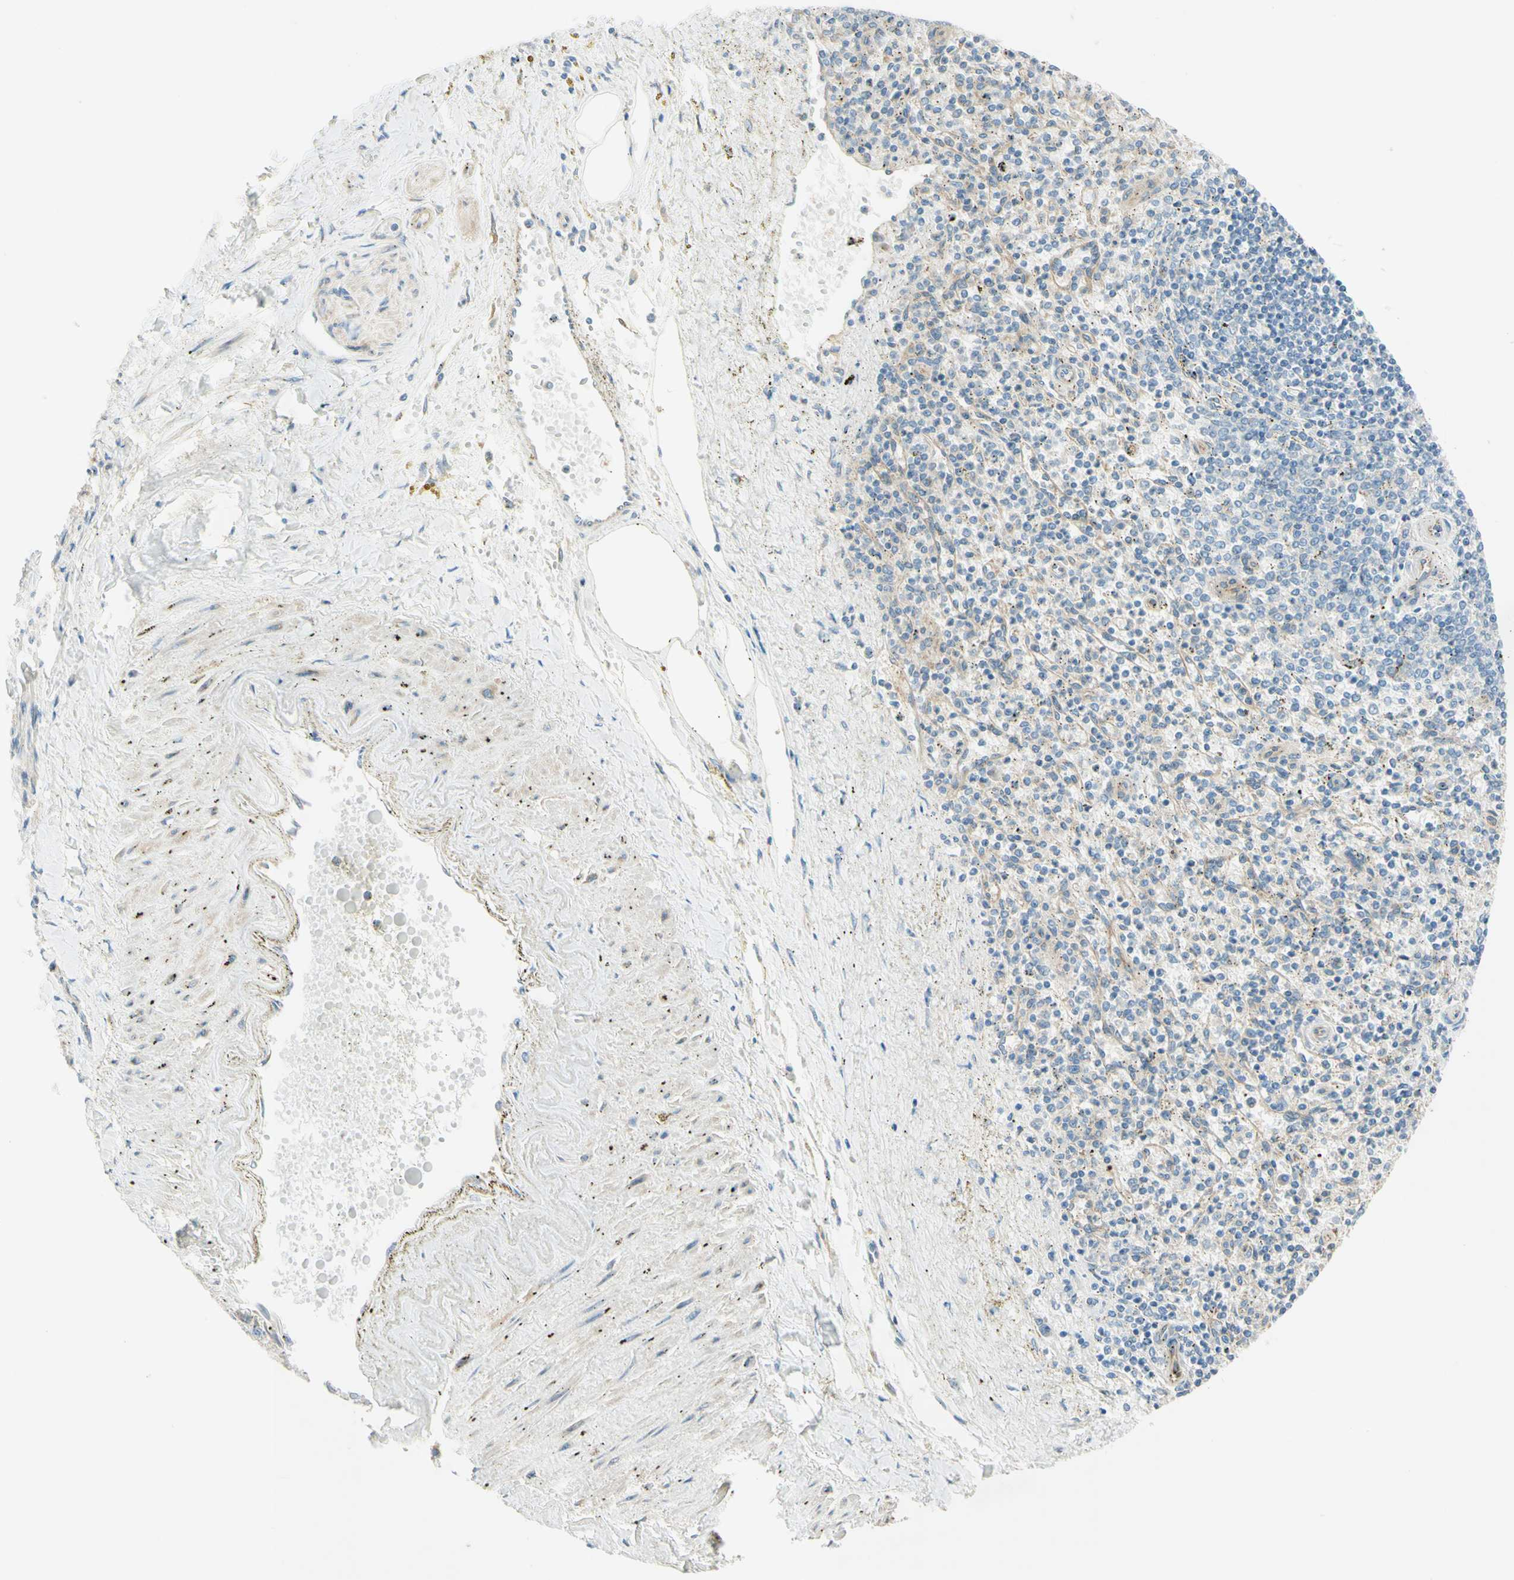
{"staining": {"intensity": "negative", "quantity": "none", "location": "none"}, "tissue": "spleen", "cell_type": "Cells in red pulp", "image_type": "normal", "snomed": [{"axis": "morphology", "description": "Normal tissue, NOS"}, {"axis": "topography", "description": "Spleen"}], "caption": "Photomicrograph shows no protein positivity in cells in red pulp of unremarkable spleen.", "gene": "DYNC1H1", "patient": {"sex": "male", "age": 72}}